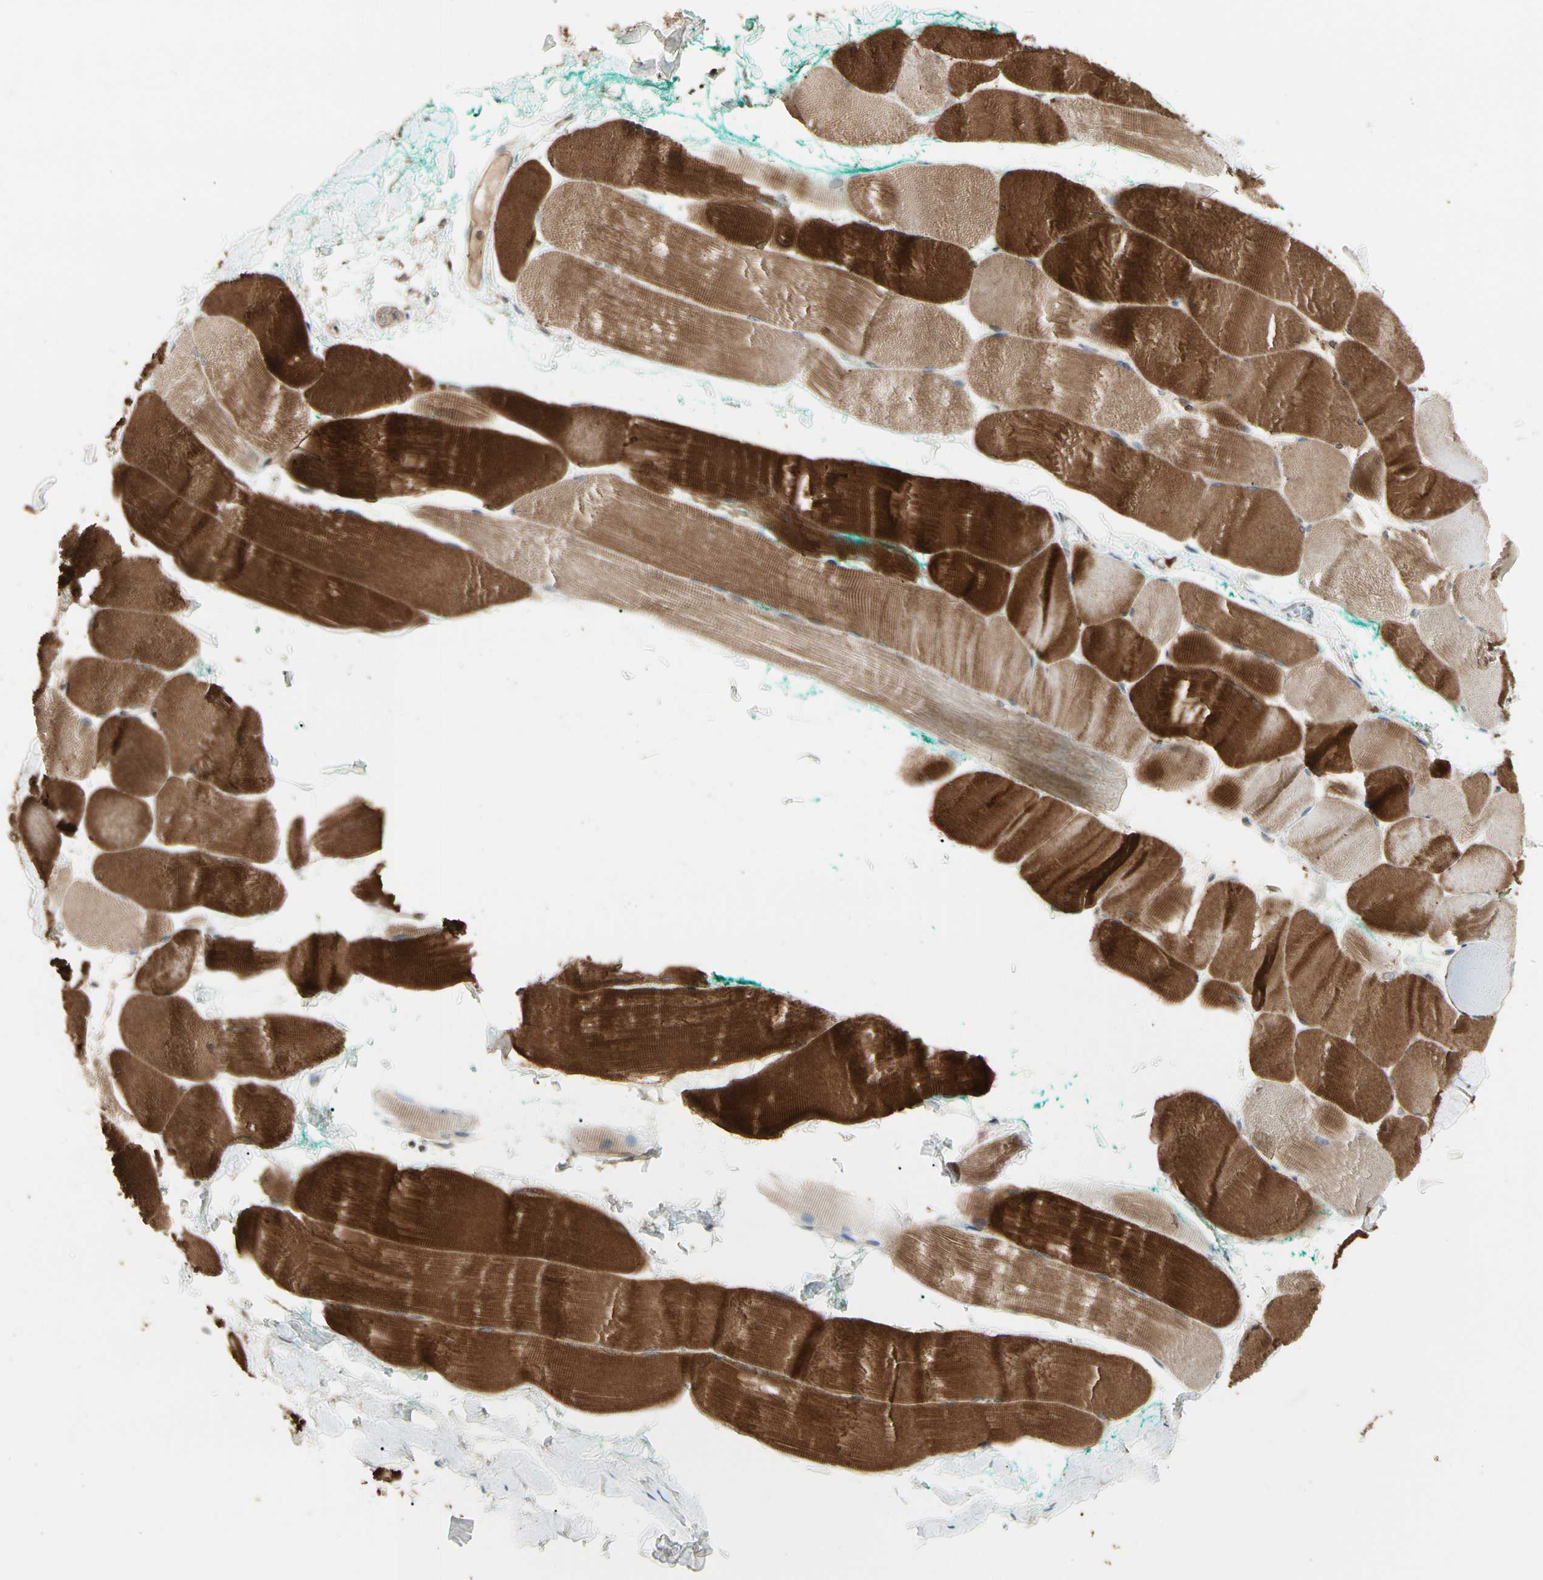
{"staining": {"intensity": "strong", "quantity": "25%-75%", "location": "cytoplasmic/membranous"}, "tissue": "skeletal muscle", "cell_type": "Myocytes", "image_type": "normal", "snomed": [{"axis": "morphology", "description": "Normal tissue, NOS"}, {"axis": "morphology", "description": "Squamous cell carcinoma, NOS"}, {"axis": "topography", "description": "Skeletal muscle"}], "caption": "Myocytes reveal high levels of strong cytoplasmic/membranous positivity in approximately 25%-75% of cells in benign human skeletal muscle.", "gene": "ATG4C", "patient": {"sex": "male", "age": 51}}